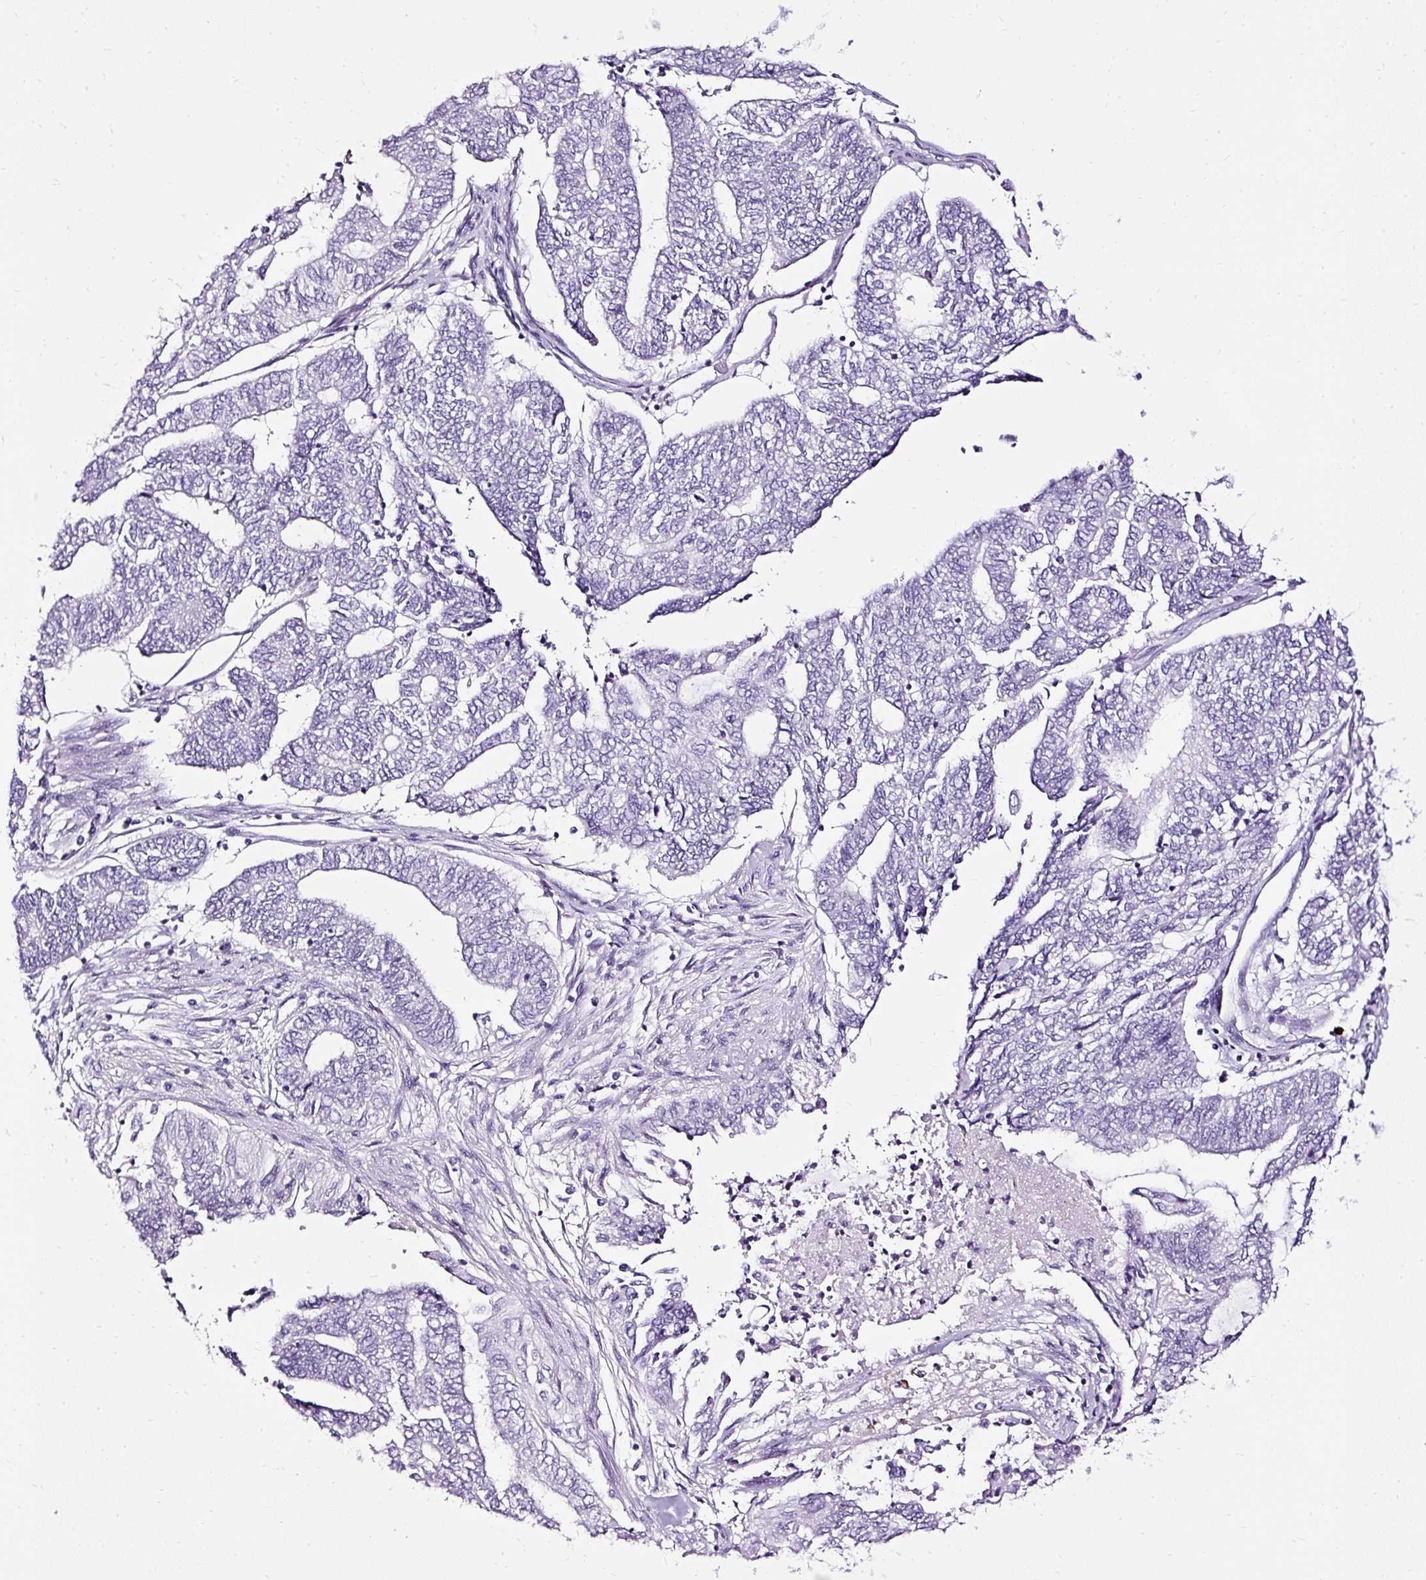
{"staining": {"intensity": "negative", "quantity": "none", "location": "none"}, "tissue": "endometrial cancer", "cell_type": "Tumor cells", "image_type": "cancer", "snomed": [{"axis": "morphology", "description": "Adenocarcinoma, NOS"}, {"axis": "topography", "description": "Uterus"}, {"axis": "topography", "description": "Endometrium"}], "caption": "An IHC micrograph of endometrial cancer (adenocarcinoma) is shown. There is no staining in tumor cells of endometrial cancer (adenocarcinoma). Nuclei are stained in blue.", "gene": "SLC7A8", "patient": {"sex": "female", "age": 70}}